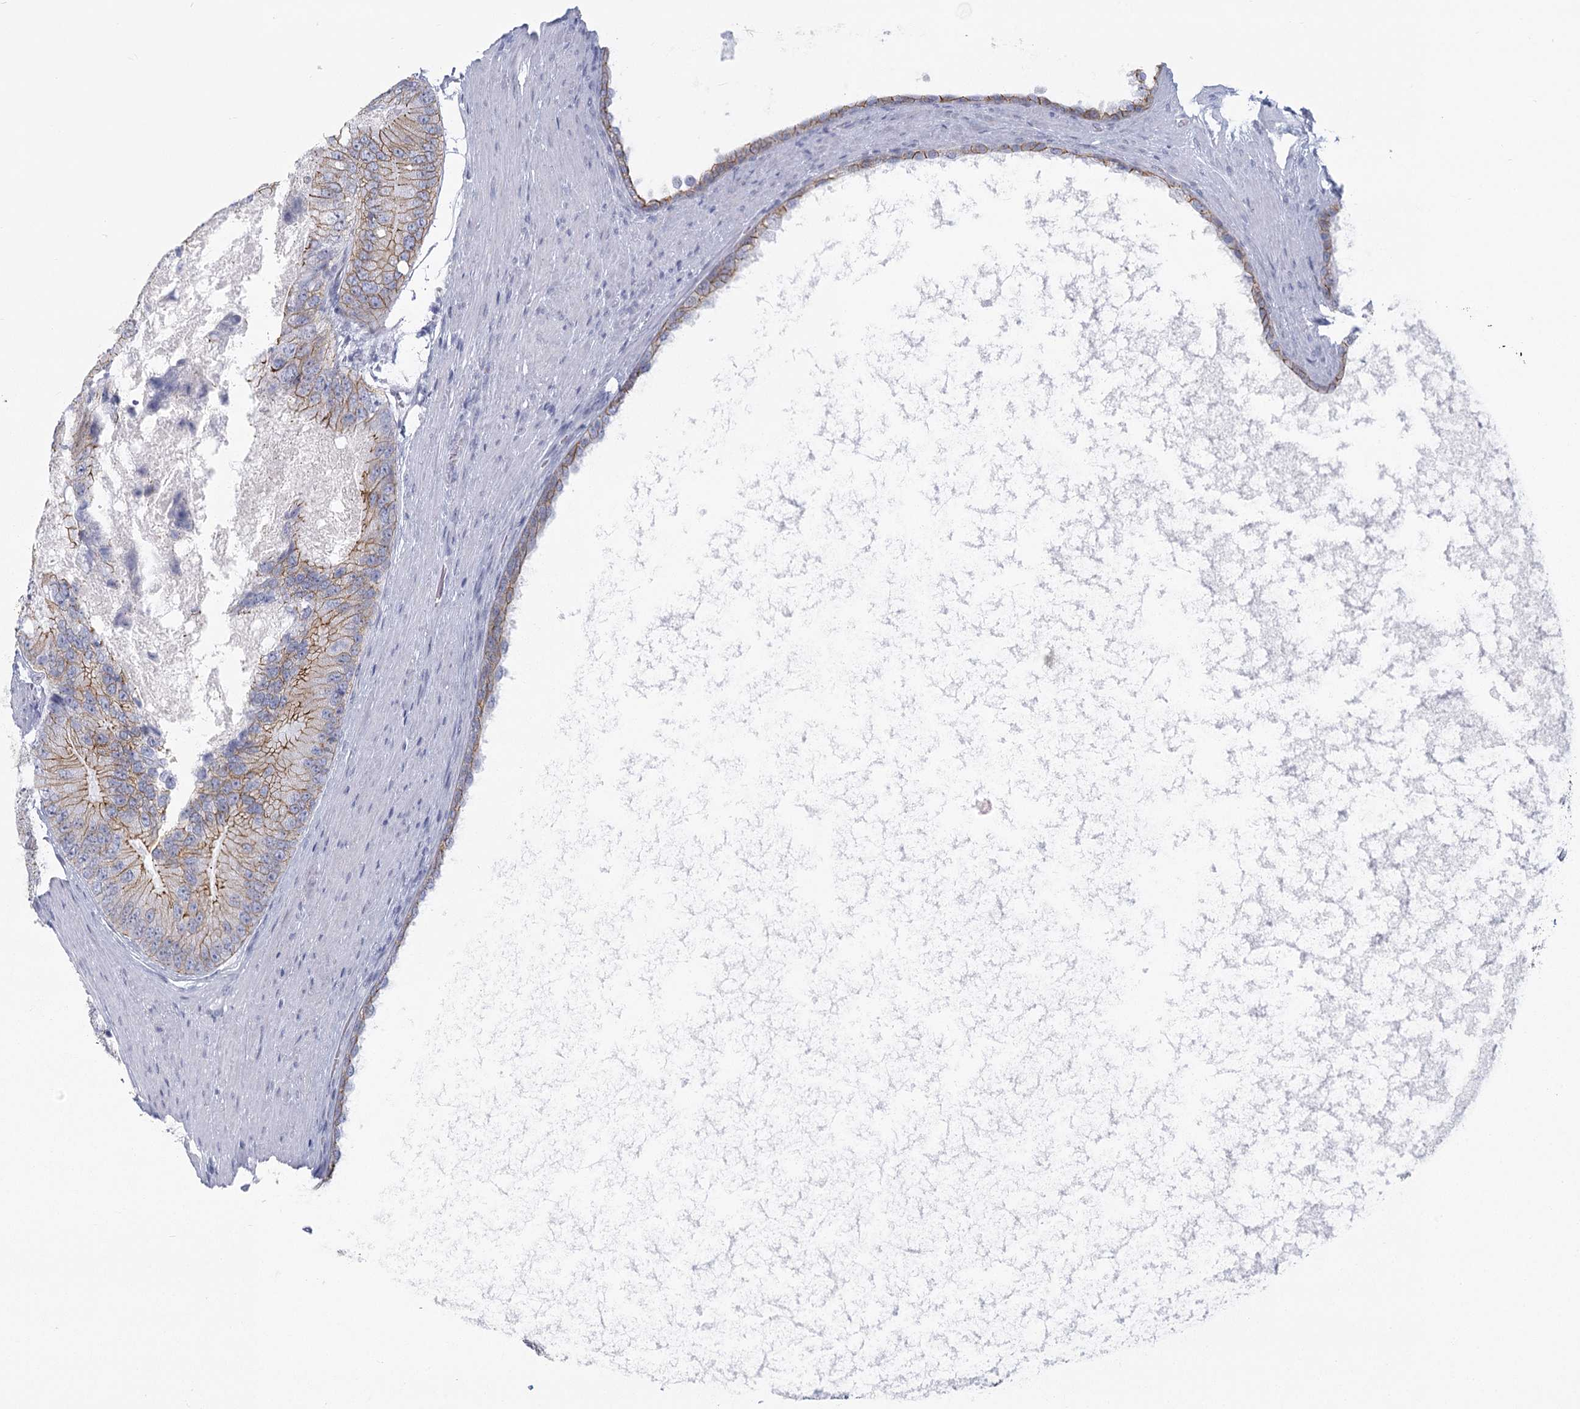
{"staining": {"intensity": "moderate", "quantity": "25%-75%", "location": "cytoplasmic/membranous"}, "tissue": "prostate cancer", "cell_type": "Tumor cells", "image_type": "cancer", "snomed": [{"axis": "morphology", "description": "Adenocarcinoma, High grade"}, {"axis": "topography", "description": "Prostate"}], "caption": "There is medium levels of moderate cytoplasmic/membranous positivity in tumor cells of adenocarcinoma (high-grade) (prostate), as demonstrated by immunohistochemical staining (brown color).", "gene": "WNT8B", "patient": {"sex": "male", "age": 70}}